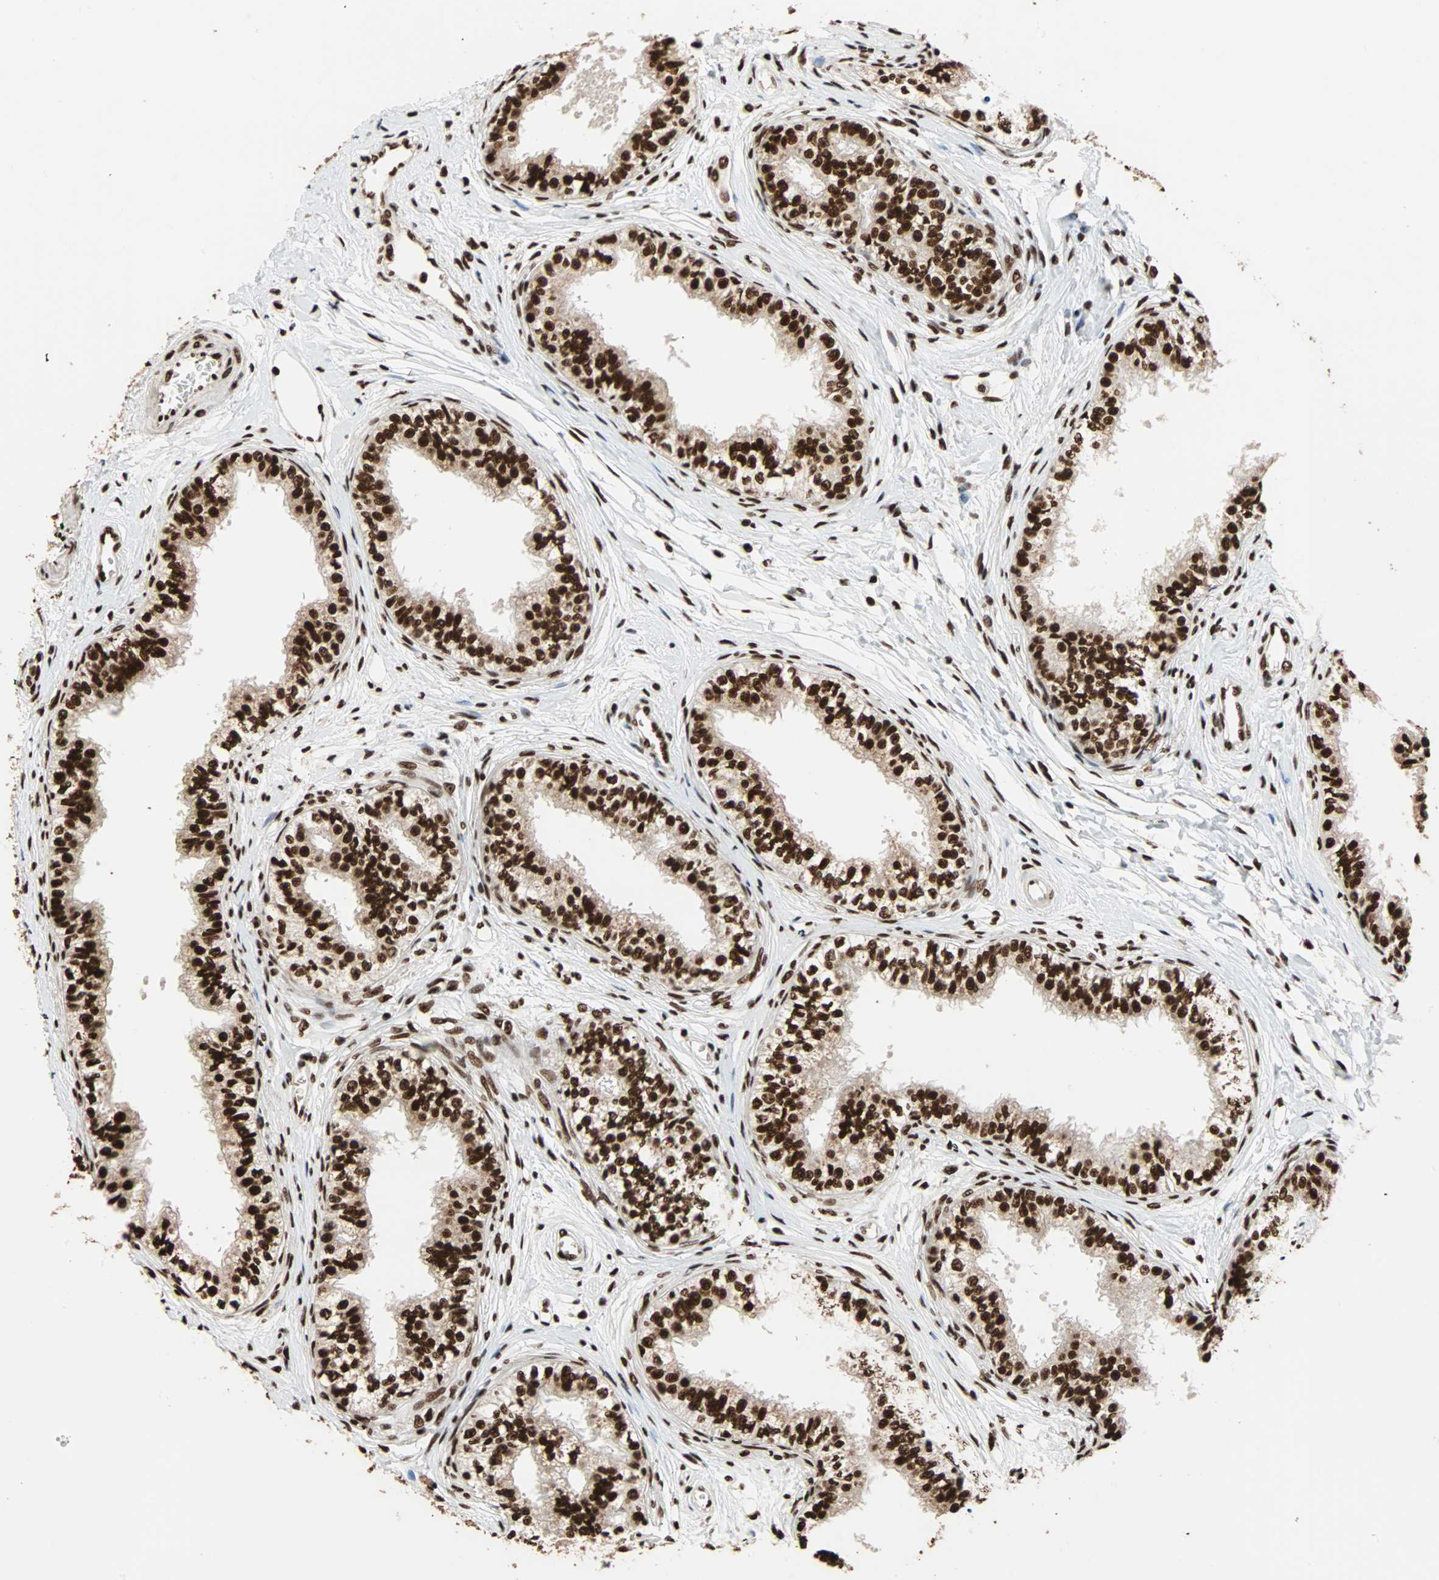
{"staining": {"intensity": "strong", "quantity": ">75%", "location": "nuclear"}, "tissue": "epididymis", "cell_type": "Glandular cells", "image_type": "normal", "snomed": [{"axis": "morphology", "description": "Normal tissue, NOS"}, {"axis": "morphology", "description": "Adenocarcinoma, metastatic, NOS"}, {"axis": "topography", "description": "Testis"}, {"axis": "topography", "description": "Epididymis"}], "caption": "This photomicrograph reveals IHC staining of benign human epididymis, with high strong nuclear positivity in about >75% of glandular cells.", "gene": "ILF2", "patient": {"sex": "male", "age": 26}}